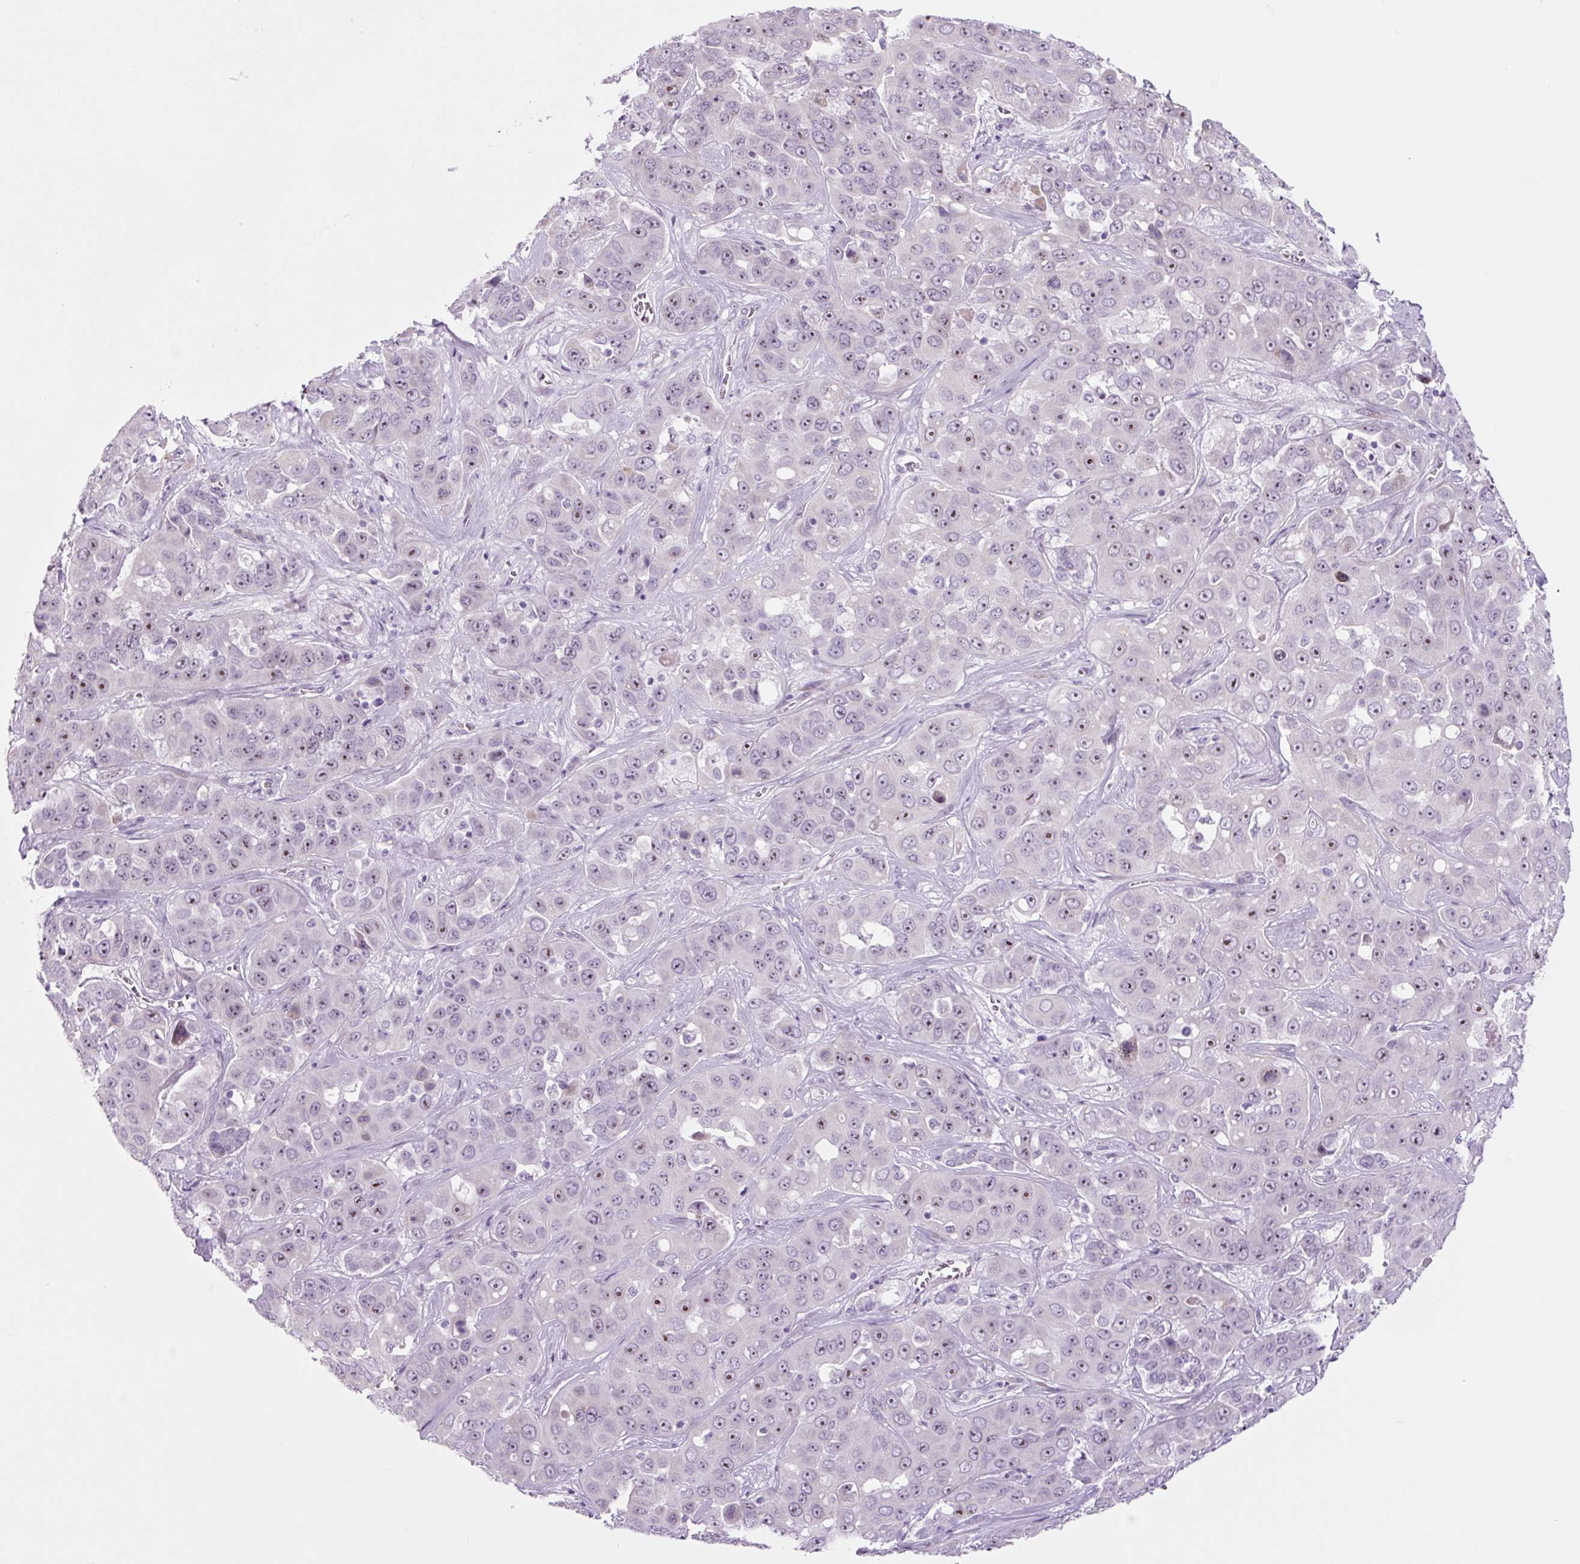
{"staining": {"intensity": "moderate", "quantity": "25%-75%", "location": "nuclear"}, "tissue": "liver cancer", "cell_type": "Tumor cells", "image_type": "cancer", "snomed": [{"axis": "morphology", "description": "Cholangiocarcinoma"}, {"axis": "topography", "description": "Liver"}], "caption": "IHC micrograph of human liver cancer stained for a protein (brown), which shows medium levels of moderate nuclear positivity in about 25%-75% of tumor cells.", "gene": "RRS1", "patient": {"sex": "female", "age": 52}}